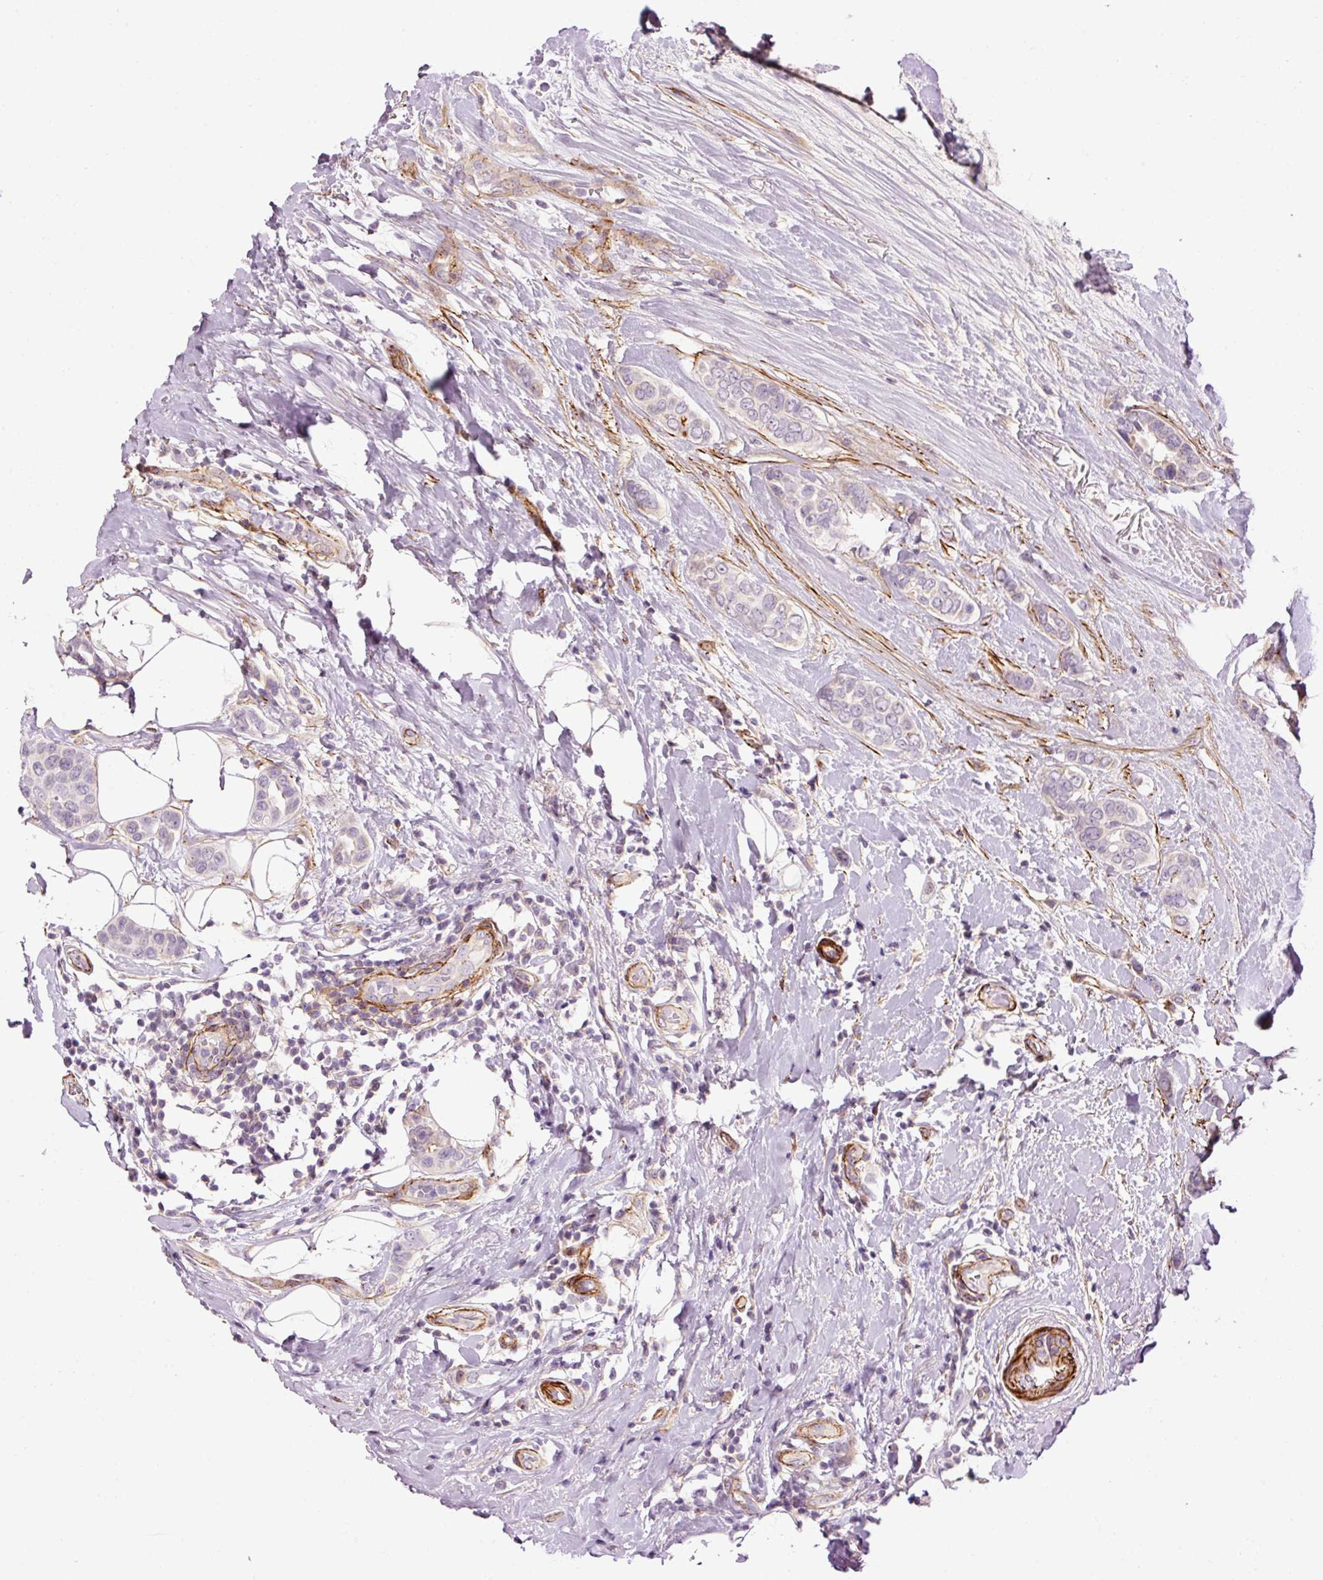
{"staining": {"intensity": "negative", "quantity": "none", "location": "none"}, "tissue": "breast cancer", "cell_type": "Tumor cells", "image_type": "cancer", "snomed": [{"axis": "morphology", "description": "Lobular carcinoma"}, {"axis": "topography", "description": "Breast"}], "caption": "Tumor cells are negative for protein expression in human breast lobular carcinoma.", "gene": "ANKRD20A1", "patient": {"sex": "female", "age": 51}}